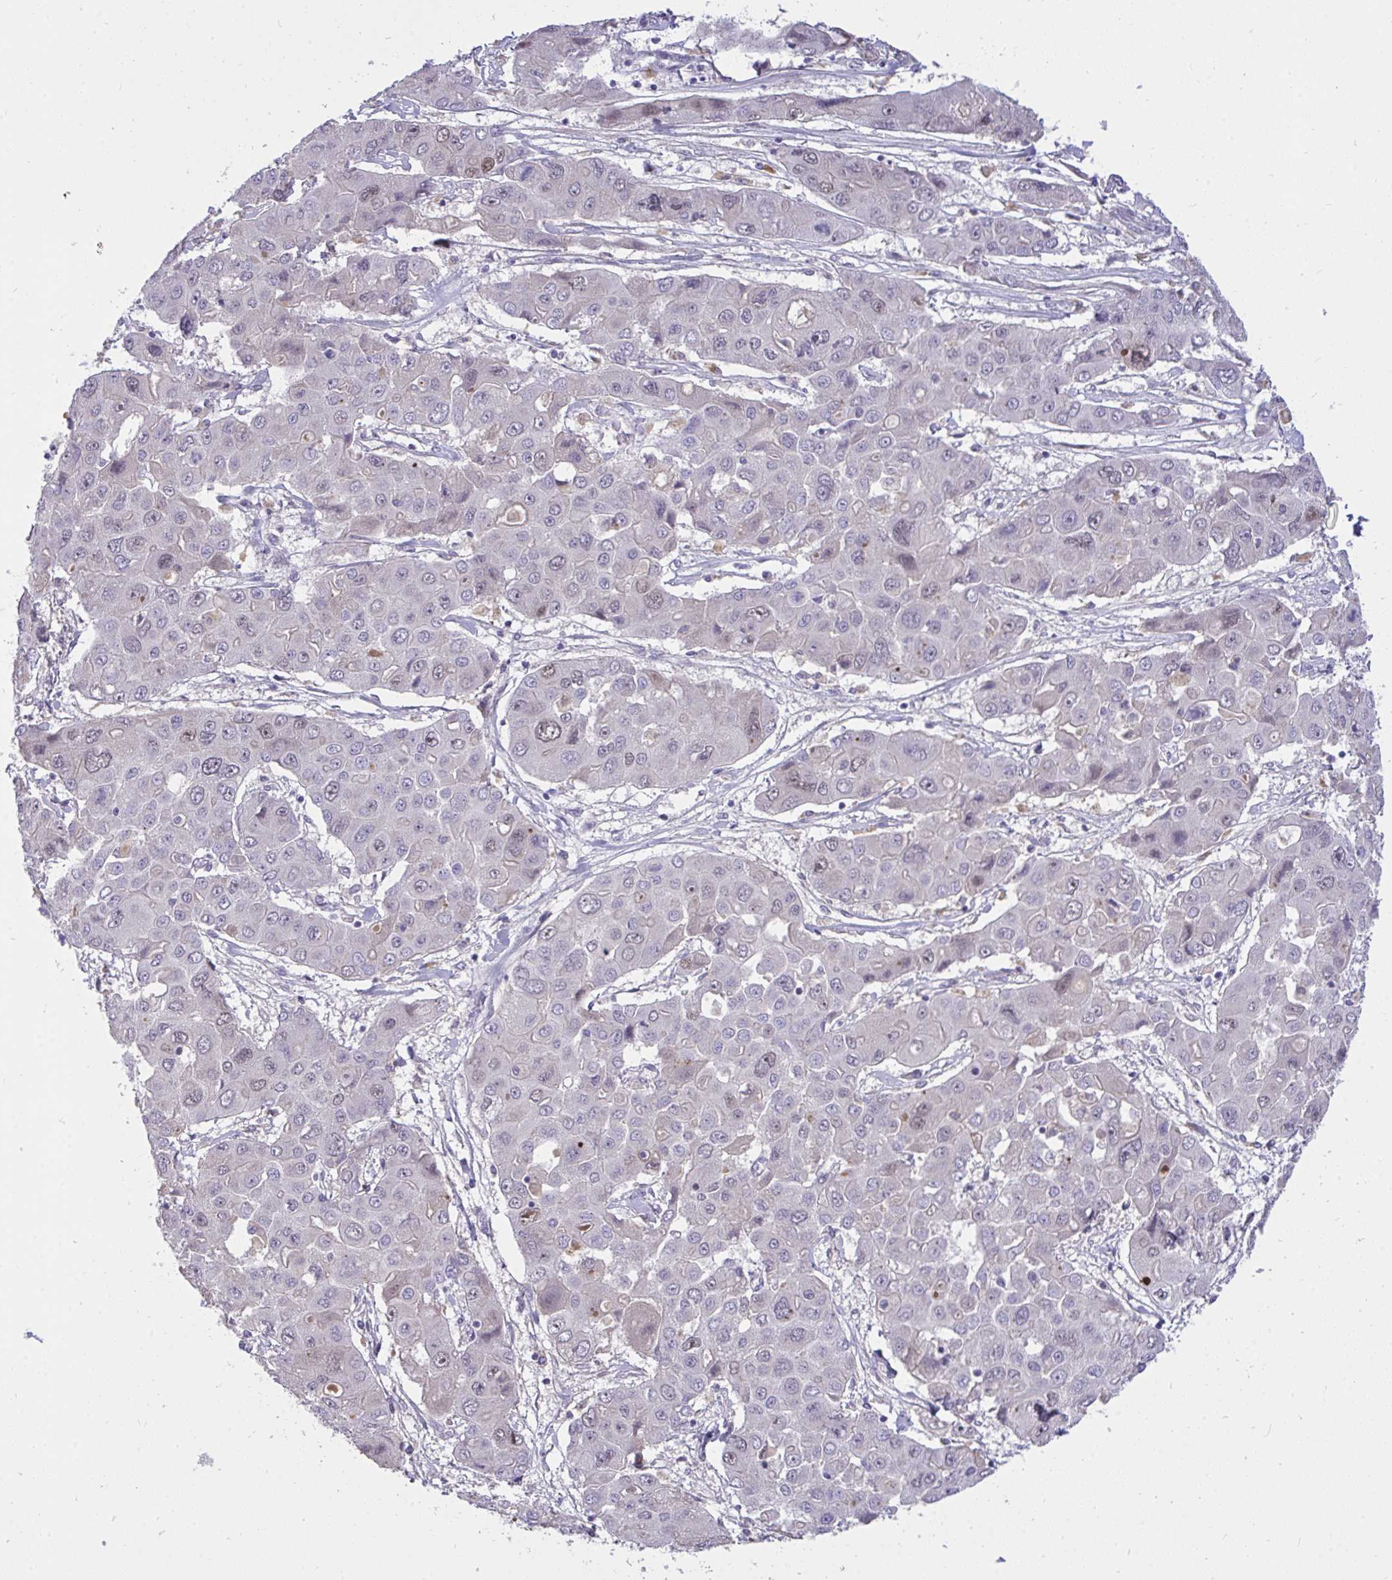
{"staining": {"intensity": "moderate", "quantity": "<25%", "location": "nuclear"}, "tissue": "liver cancer", "cell_type": "Tumor cells", "image_type": "cancer", "snomed": [{"axis": "morphology", "description": "Cholangiocarcinoma"}, {"axis": "topography", "description": "Liver"}], "caption": "High-magnification brightfield microscopy of liver cholangiocarcinoma stained with DAB (3,3'-diaminobenzidine) (brown) and counterstained with hematoxylin (blue). tumor cells exhibit moderate nuclear positivity is appreciated in about<25% of cells. The protein of interest is stained brown, and the nuclei are stained in blue (DAB (3,3'-diaminobenzidine) IHC with brightfield microscopy, high magnification).", "gene": "C19orf54", "patient": {"sex": "male", "age": 67}}